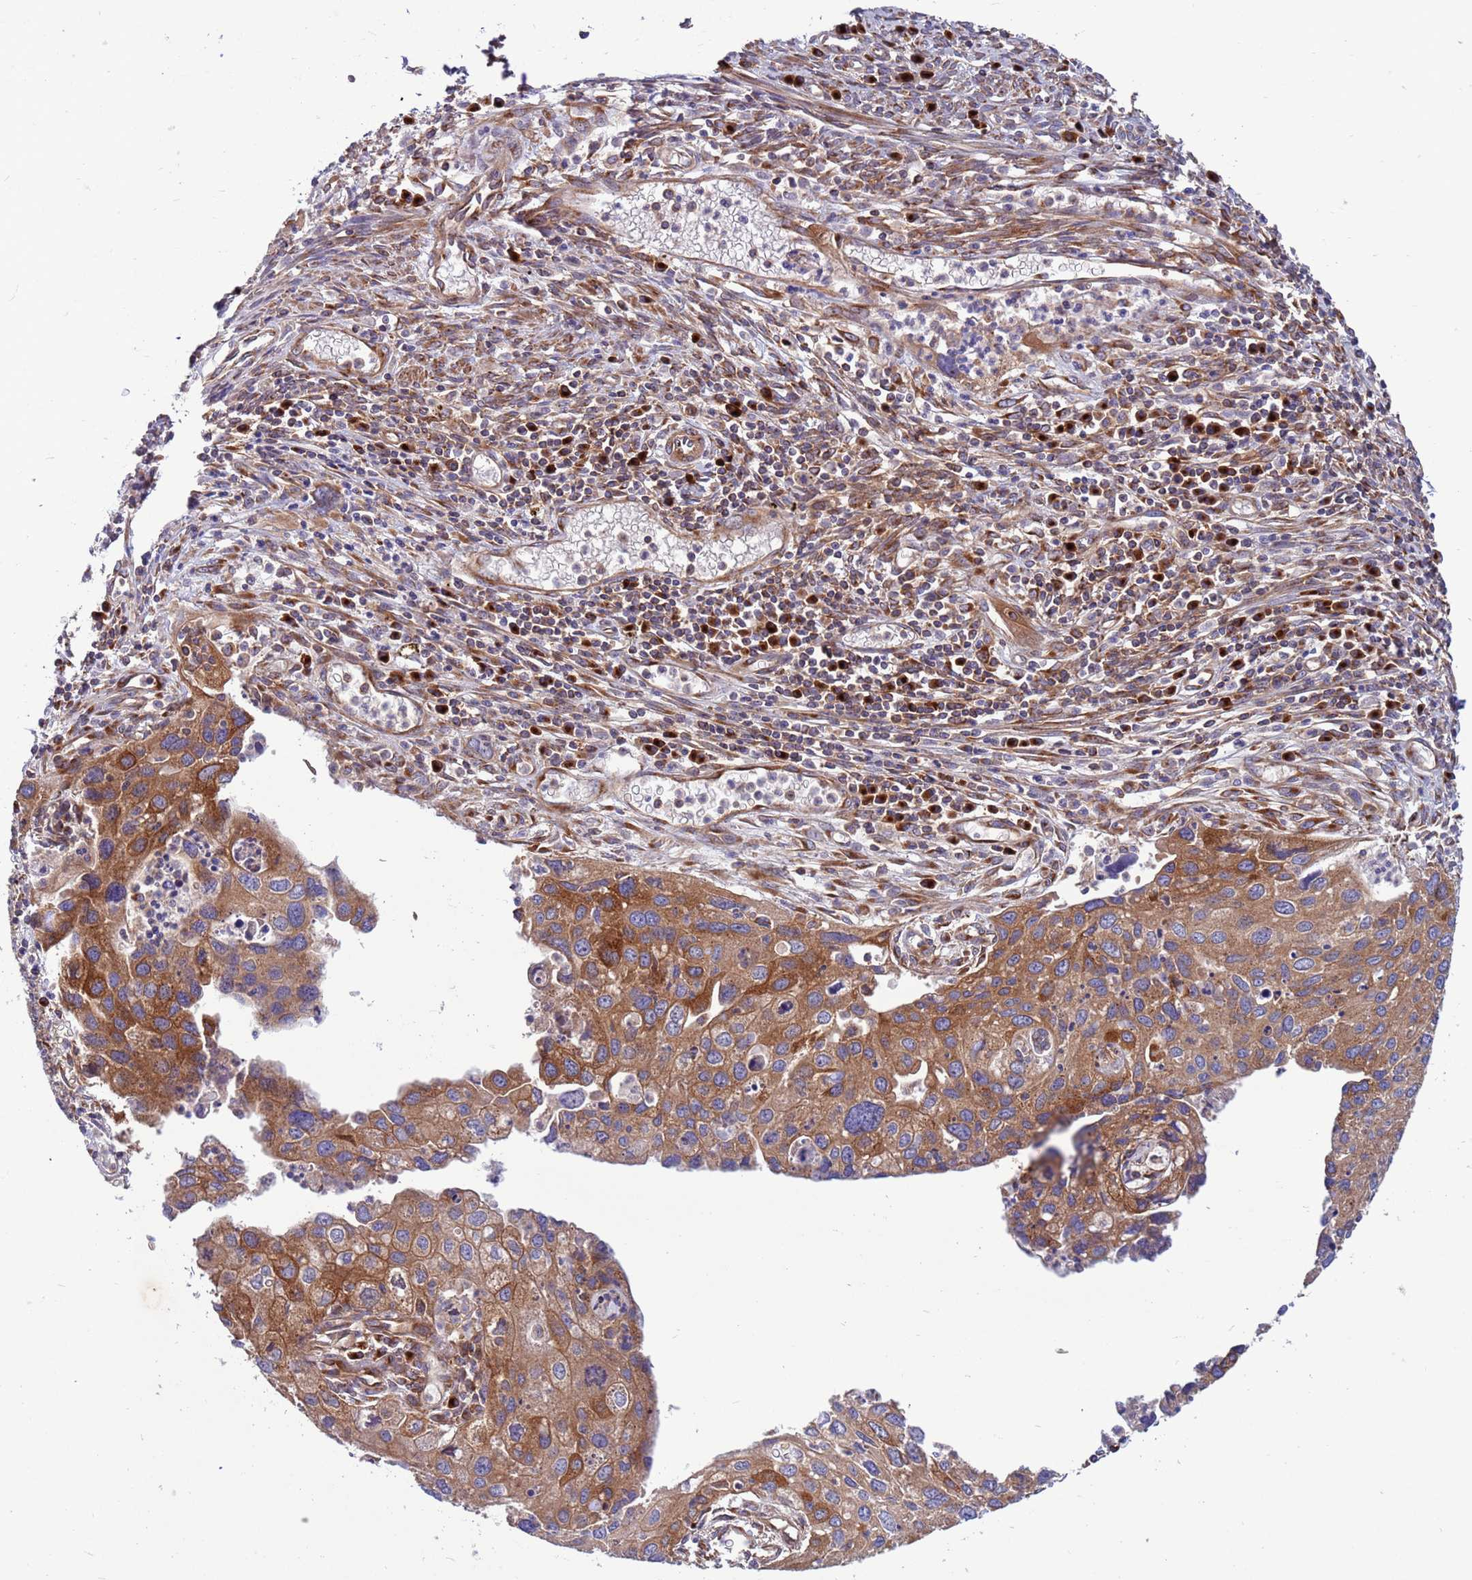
{"staining": {"intensity": "moderate", "quantity": ">75%", "location": "cytoplasmic/membranous"}, "tissue": "cervical cancer", "cell_type": "Tumor cells", "image_type": "cancer", "snomed": [{"axis": "morphology", "description": "Squamous cell carcinoma, NOS"}, {"axis": "topography", "description": "Cervix"}], "caption": "A high-resolution histopathology image shows IHC staining of squamous cell carcinoma (cervical), which shows moderate cytoplasmic/membranous expression in approximately >75% of tumor cells.", "gene": "ZC3HAV1", "patient": {"sex": "female", "age": 55}}